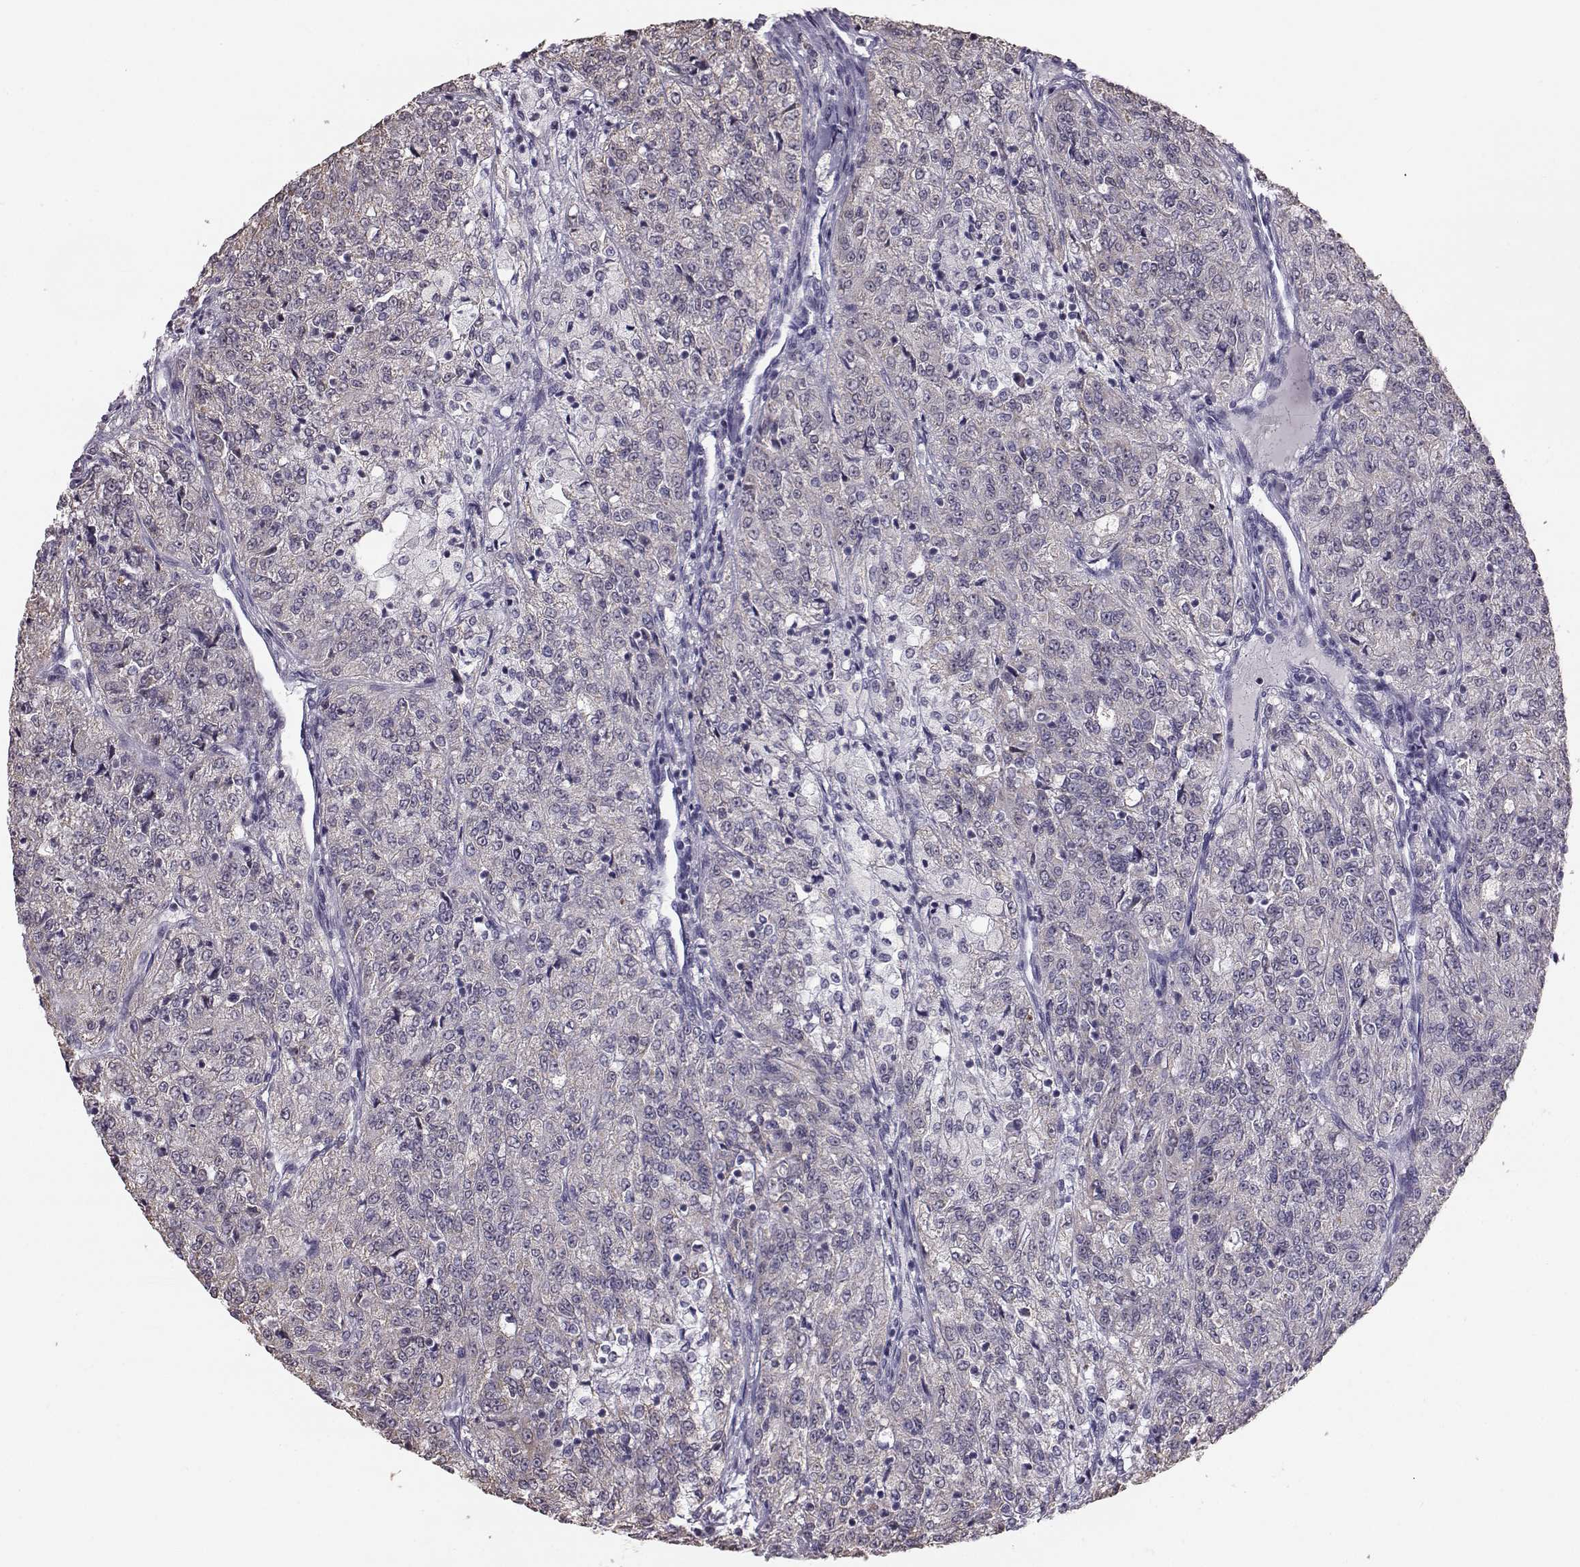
{"staining": {"intensity": "negative", "quantity": "none", "location": "none"}, "tissue": "renal cancer", "cell_type": "Tumor cells", "image_type": "cancer", "snomed": [{"axis": "morphology", "description": "Adenocarcinoma, NOS"}, {"axis": "topography", "description": "Kidney"}], "caption": "IHC of renal cancer demonstrates no staining in tumor cells. (DAB immunohistochemistry visualized using brightfield microscopy, high magnification).", "gene": "ALDH3A1", "patient": {"sex": "female", "age": 63}}